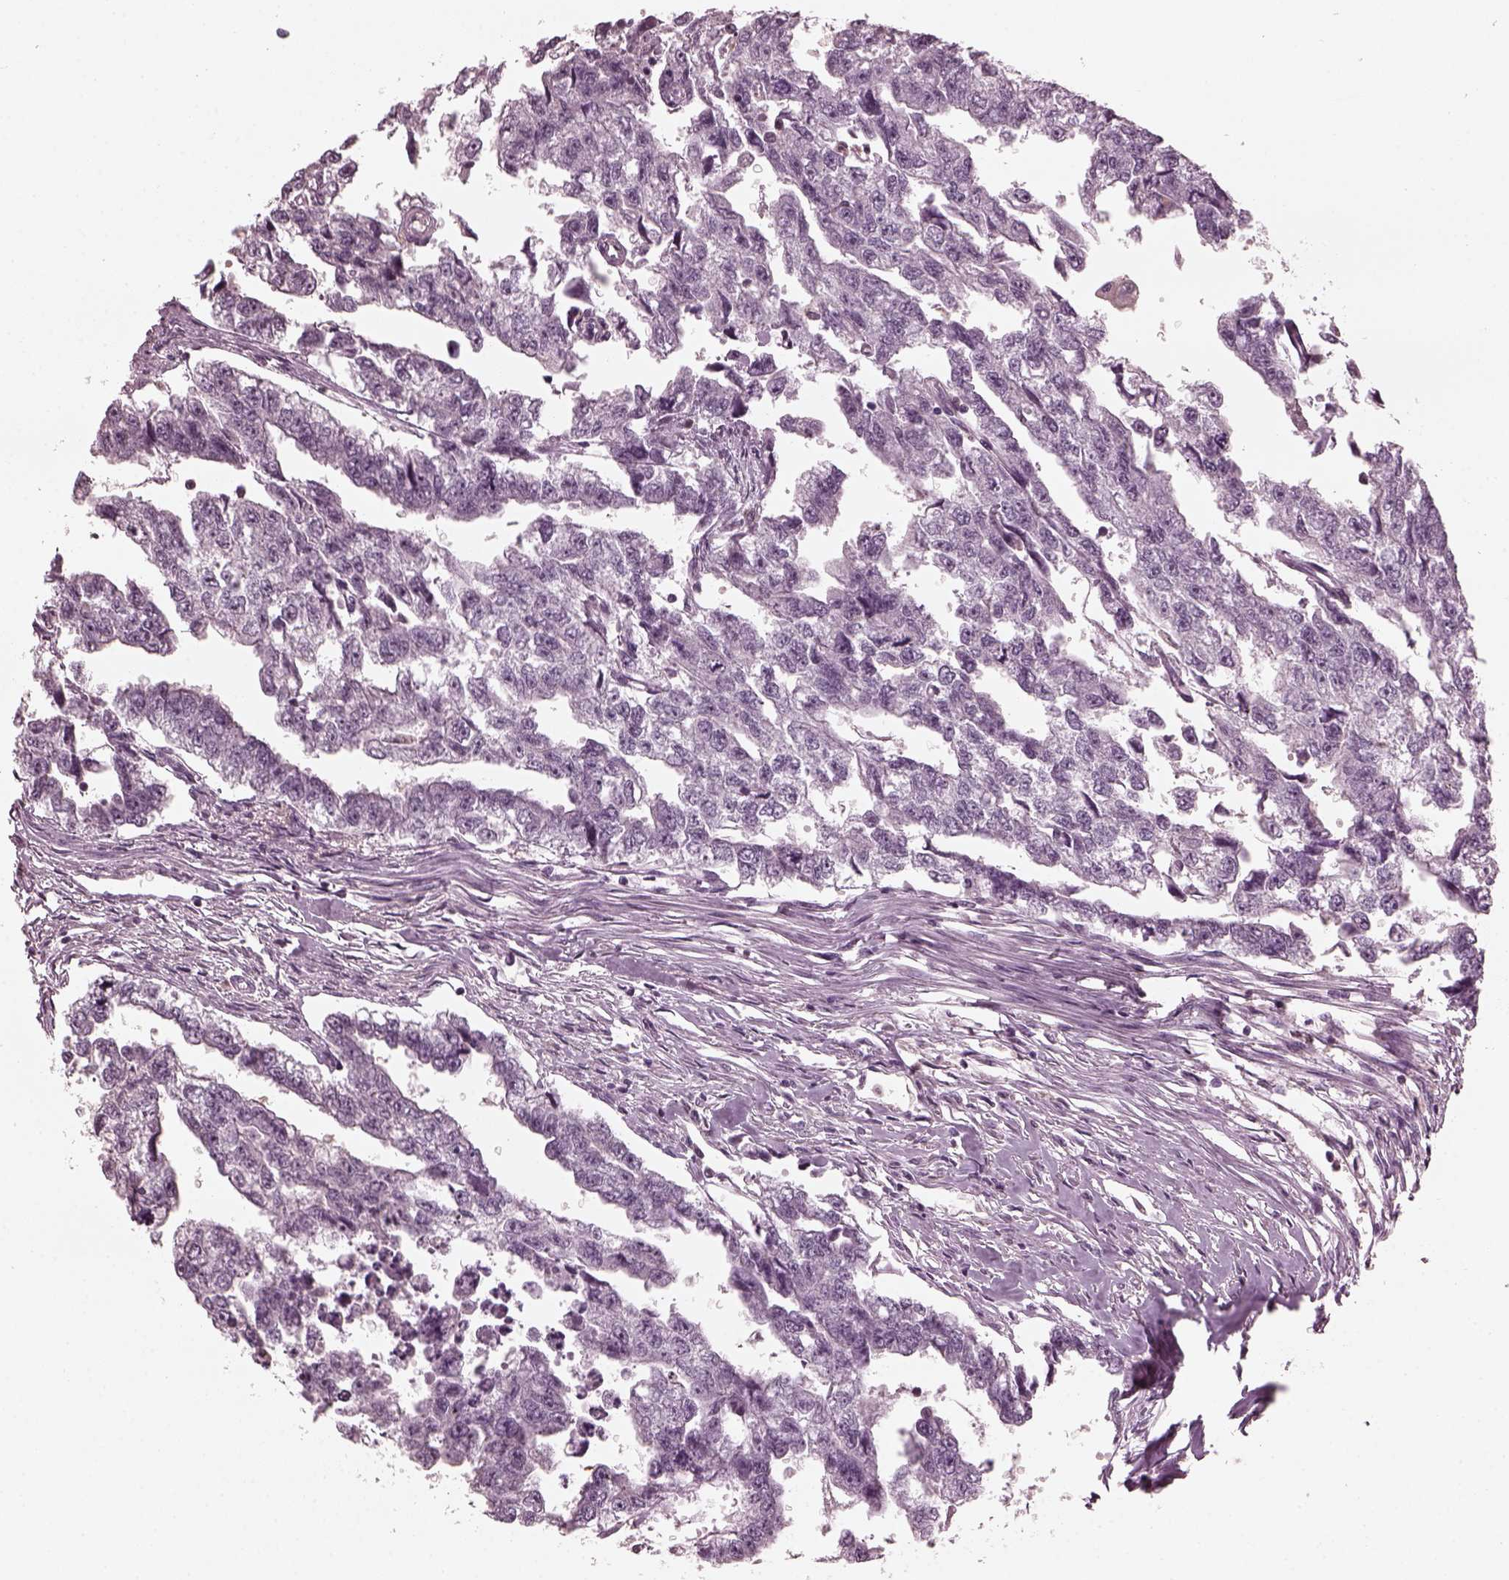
{"staining": {"intensity": "negative", "quantity": "none", "location": "none"}, "tissue": "testis cancer", "cell_type": "Tumor cells", "image_type": "cancer", "snomed": [{"axis": "morphology", "description": "Carcinoma, Embryonal, NOS"}, {"axis": "morphology", "description": "Teratoma, malignant, NOS"}, {"axis": "topography", "description": "Testis"}], "caption": "Tumor cells show no significant positivity in testis embryonal carcinoma.", "gene": "PSTPIP2", "patient": {"sex": "male", "age": 44}}